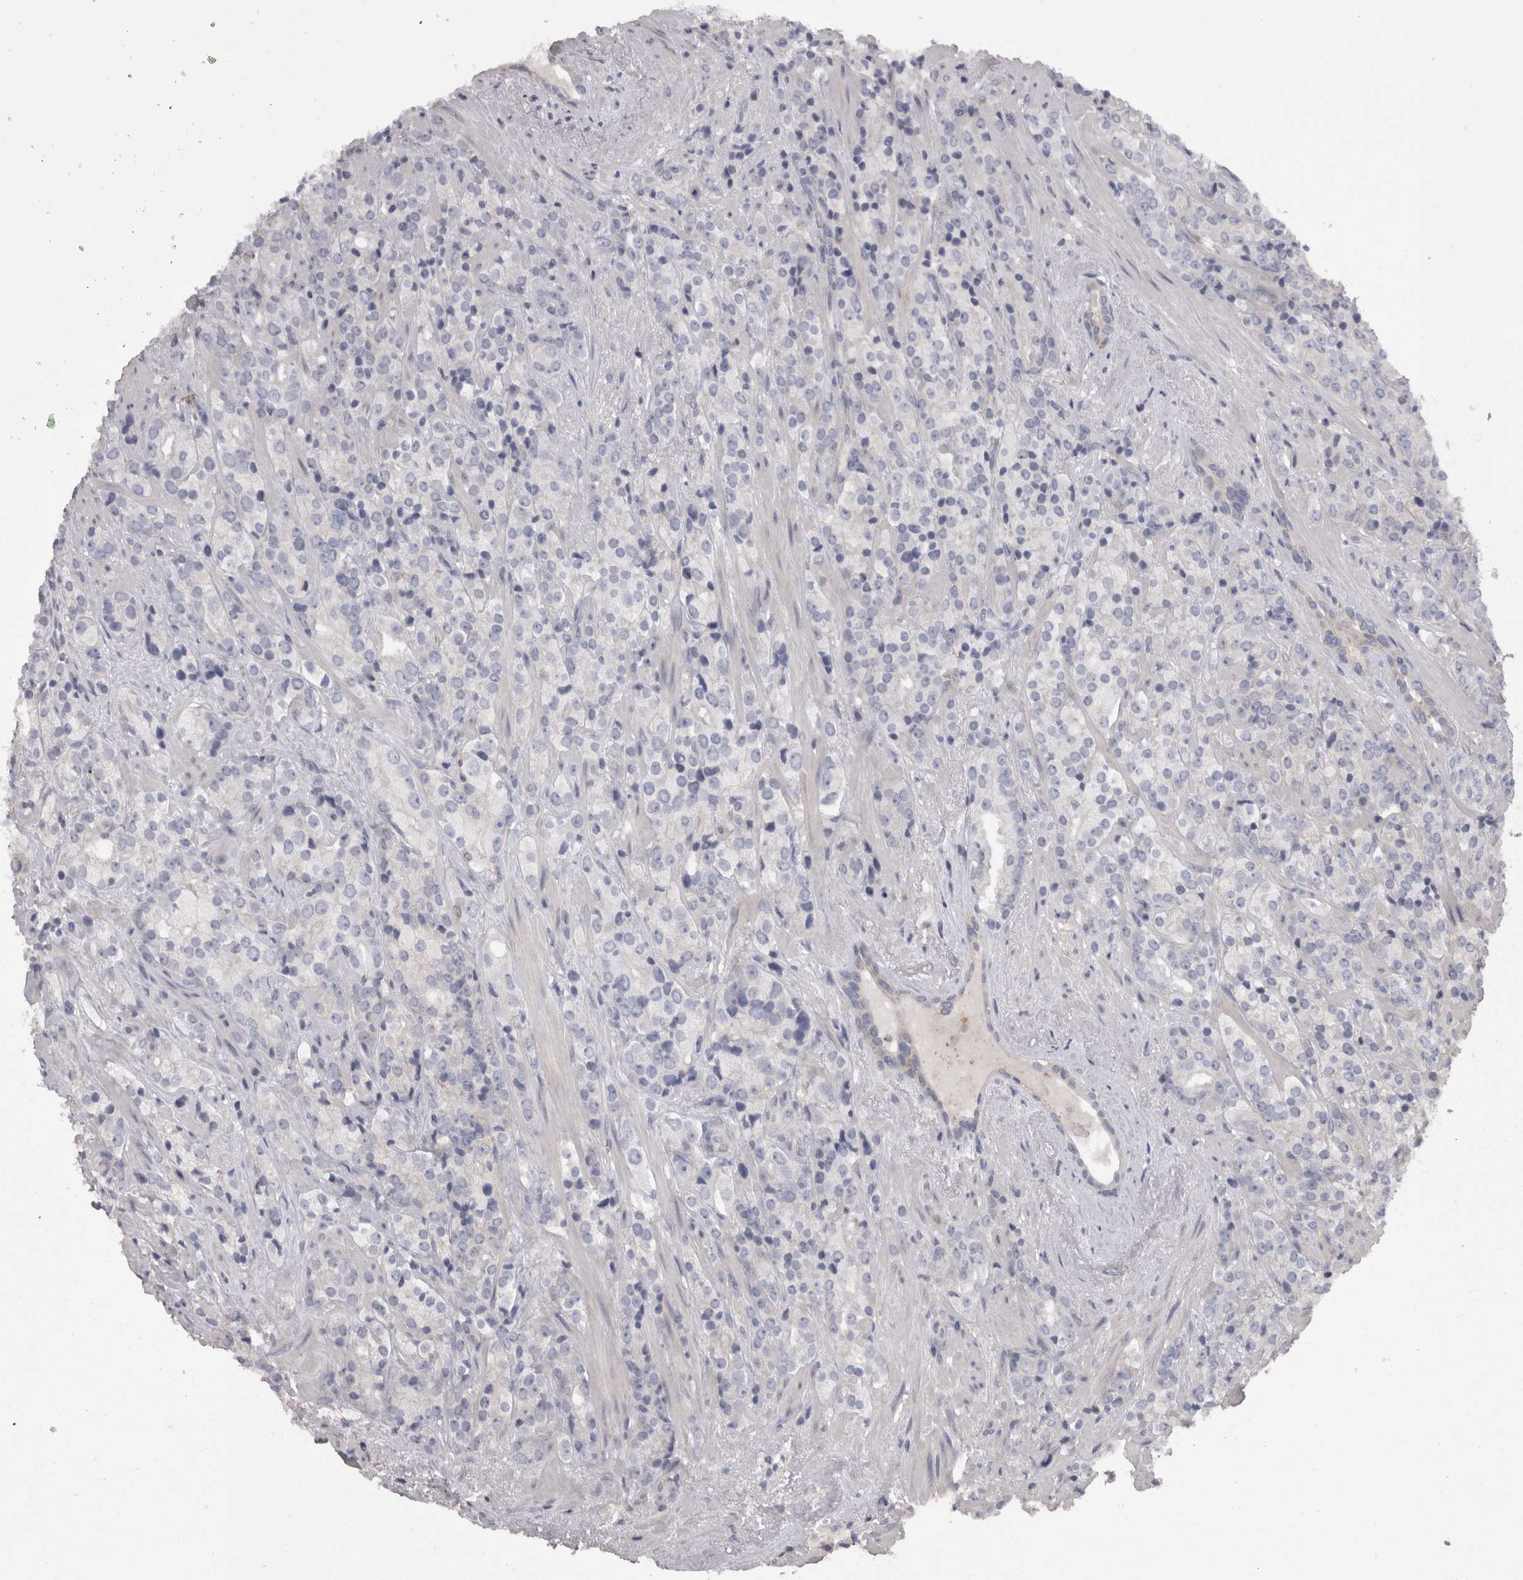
{"staining": {"intensity": "negative", "quantity": "none", "location": "none"}, "tissue": "prostate cancer", "cell_type": "Tumor cells", "image_type": "cancer", "snomed": [{"axis": "morphology", "description": "Adenocarcinoma, High grade"}, {"axis": "topography", "description": "Prostate"}], "caption": "This is an IHC image of prostate cancer (adenocarcinoma (high-grade)). There is no staining in tumor cells.", "gene": "CAMK2D", "patient": {"sex": "male", "age": 71}}